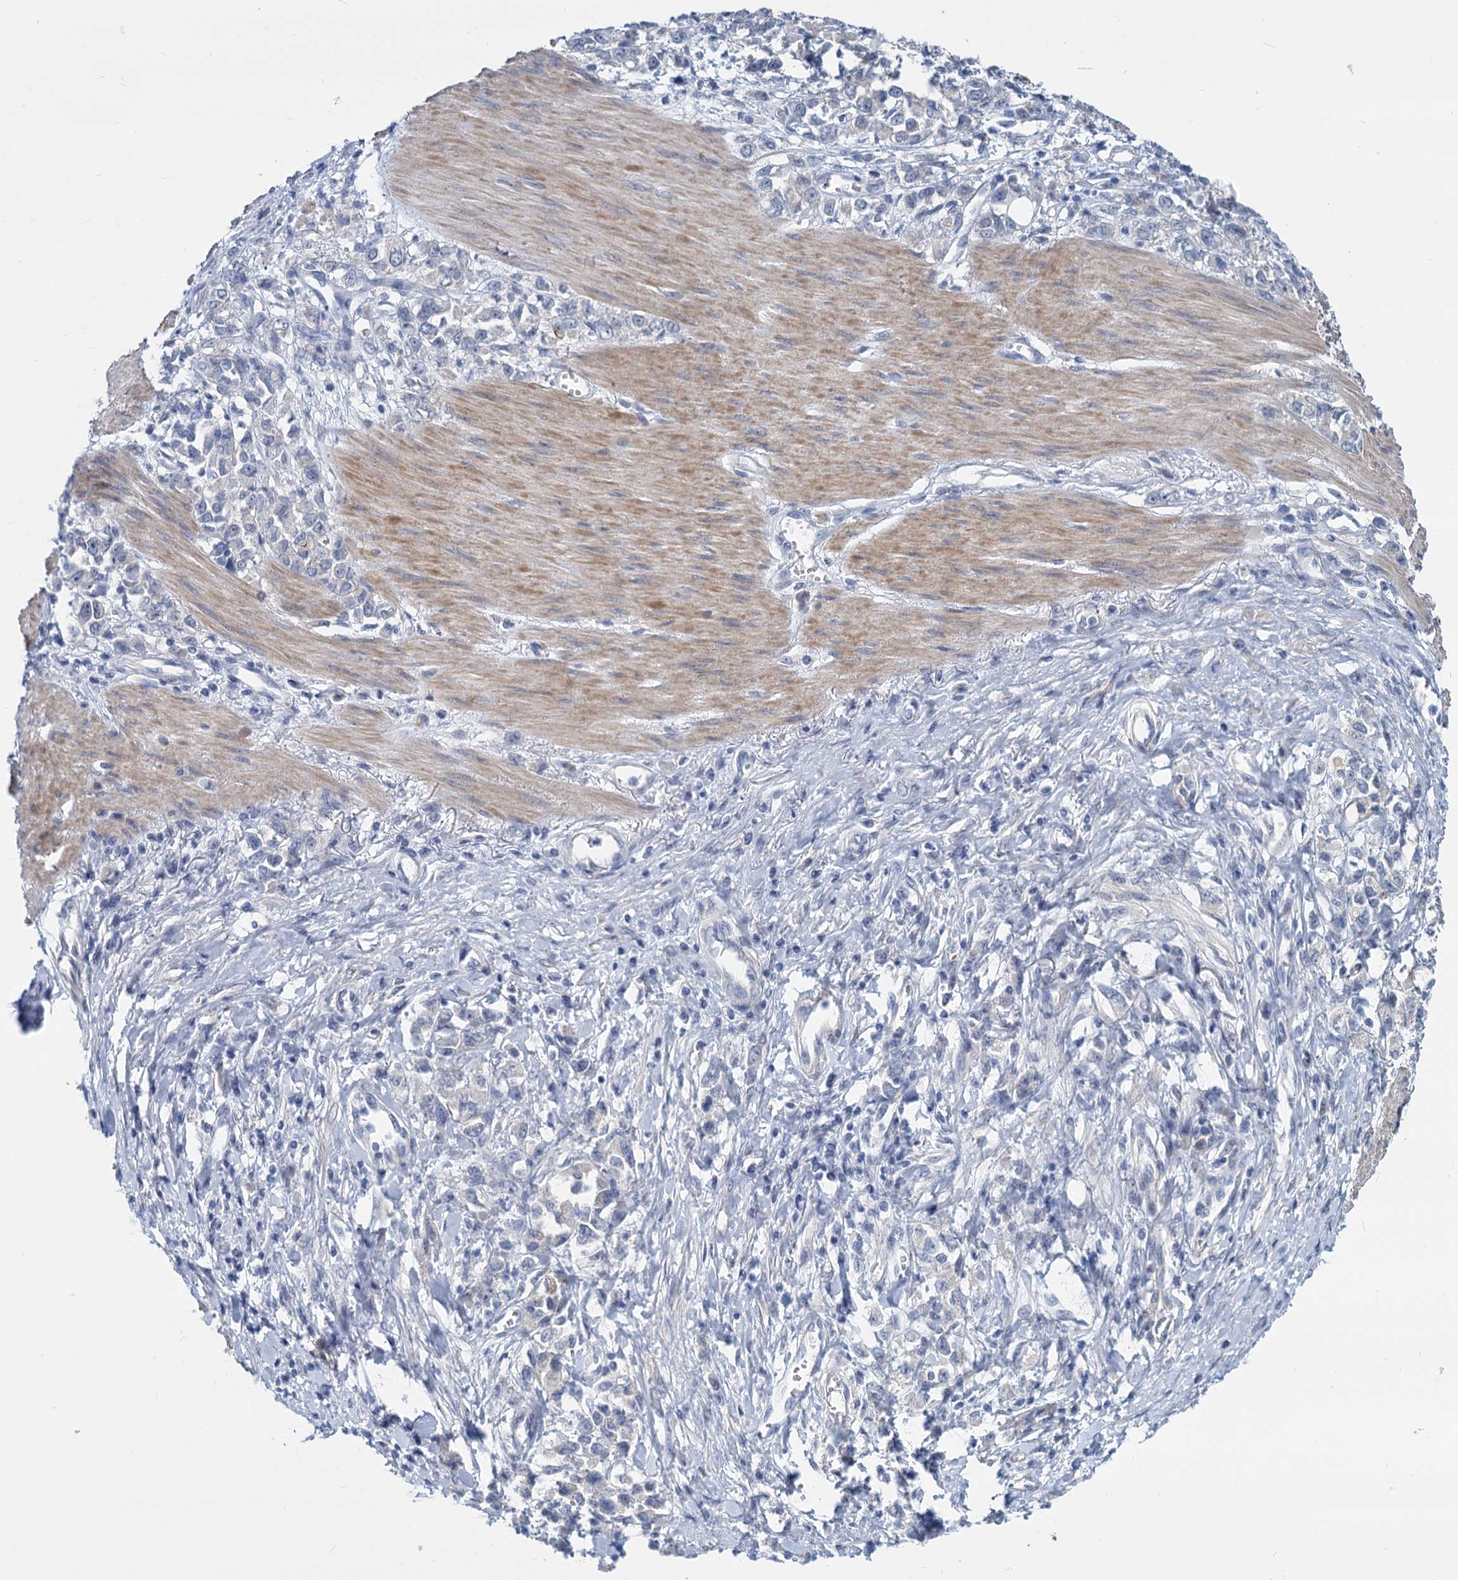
{"staining": {"intensity": "negative", "quantity": "none", "location": "none"}, "tissue": "stomach cancer", "cell_type": "Tumor cells", "image_type": "cancer", "snomed": [{"axis": "morphology", "description": "Adenocarcinoma, NOS"}, {"axis": "topography", "description": "Stomach"}], "caption": "Photomicrograph shows no protein expression in tumor cells of stomach cancer (adenocarcinoma) tissue.", "gene": "GSTM3", "patient": {"sex": "female", "age": 76}}